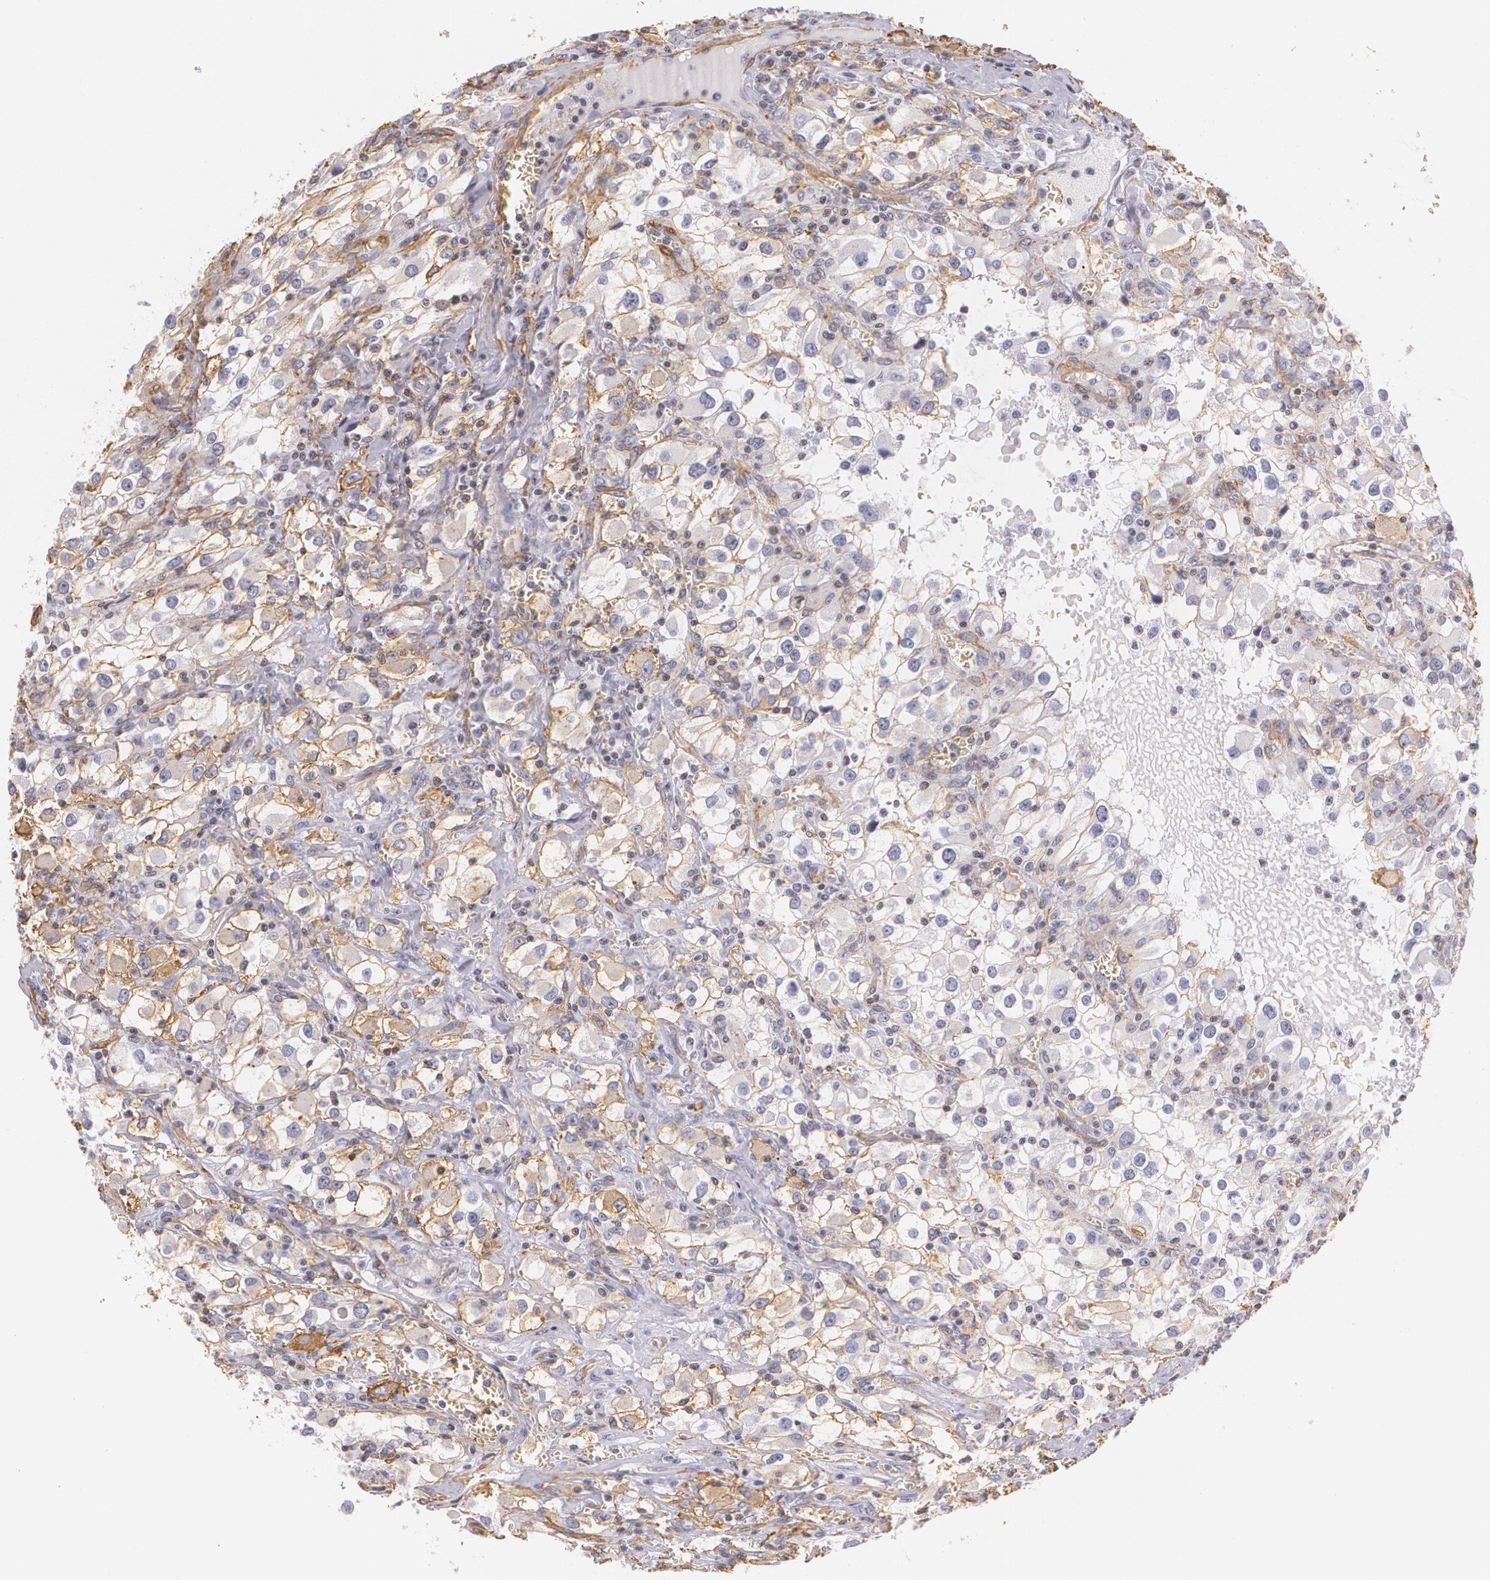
{"staining": {"intensity": "weak", "quantity": "25%-75%", "location": "cytoplasmic/membranous"}, "tissue": "renal cancer", "cell_type": "Tumor cells", "image_type": "cancer", "snomed": [{"axis": "morphology", "description": "Adenocarcinoma, NOS"}, {"axis": "topography", "description": "Kidney"}], "caption": "The immunohistochemical stain shows weak cytoplasmic/membranous expression in tumor cells of renal cancer tissue.", "gene": "VAMP1", "patient": {"sex": "female", "age": 52}}